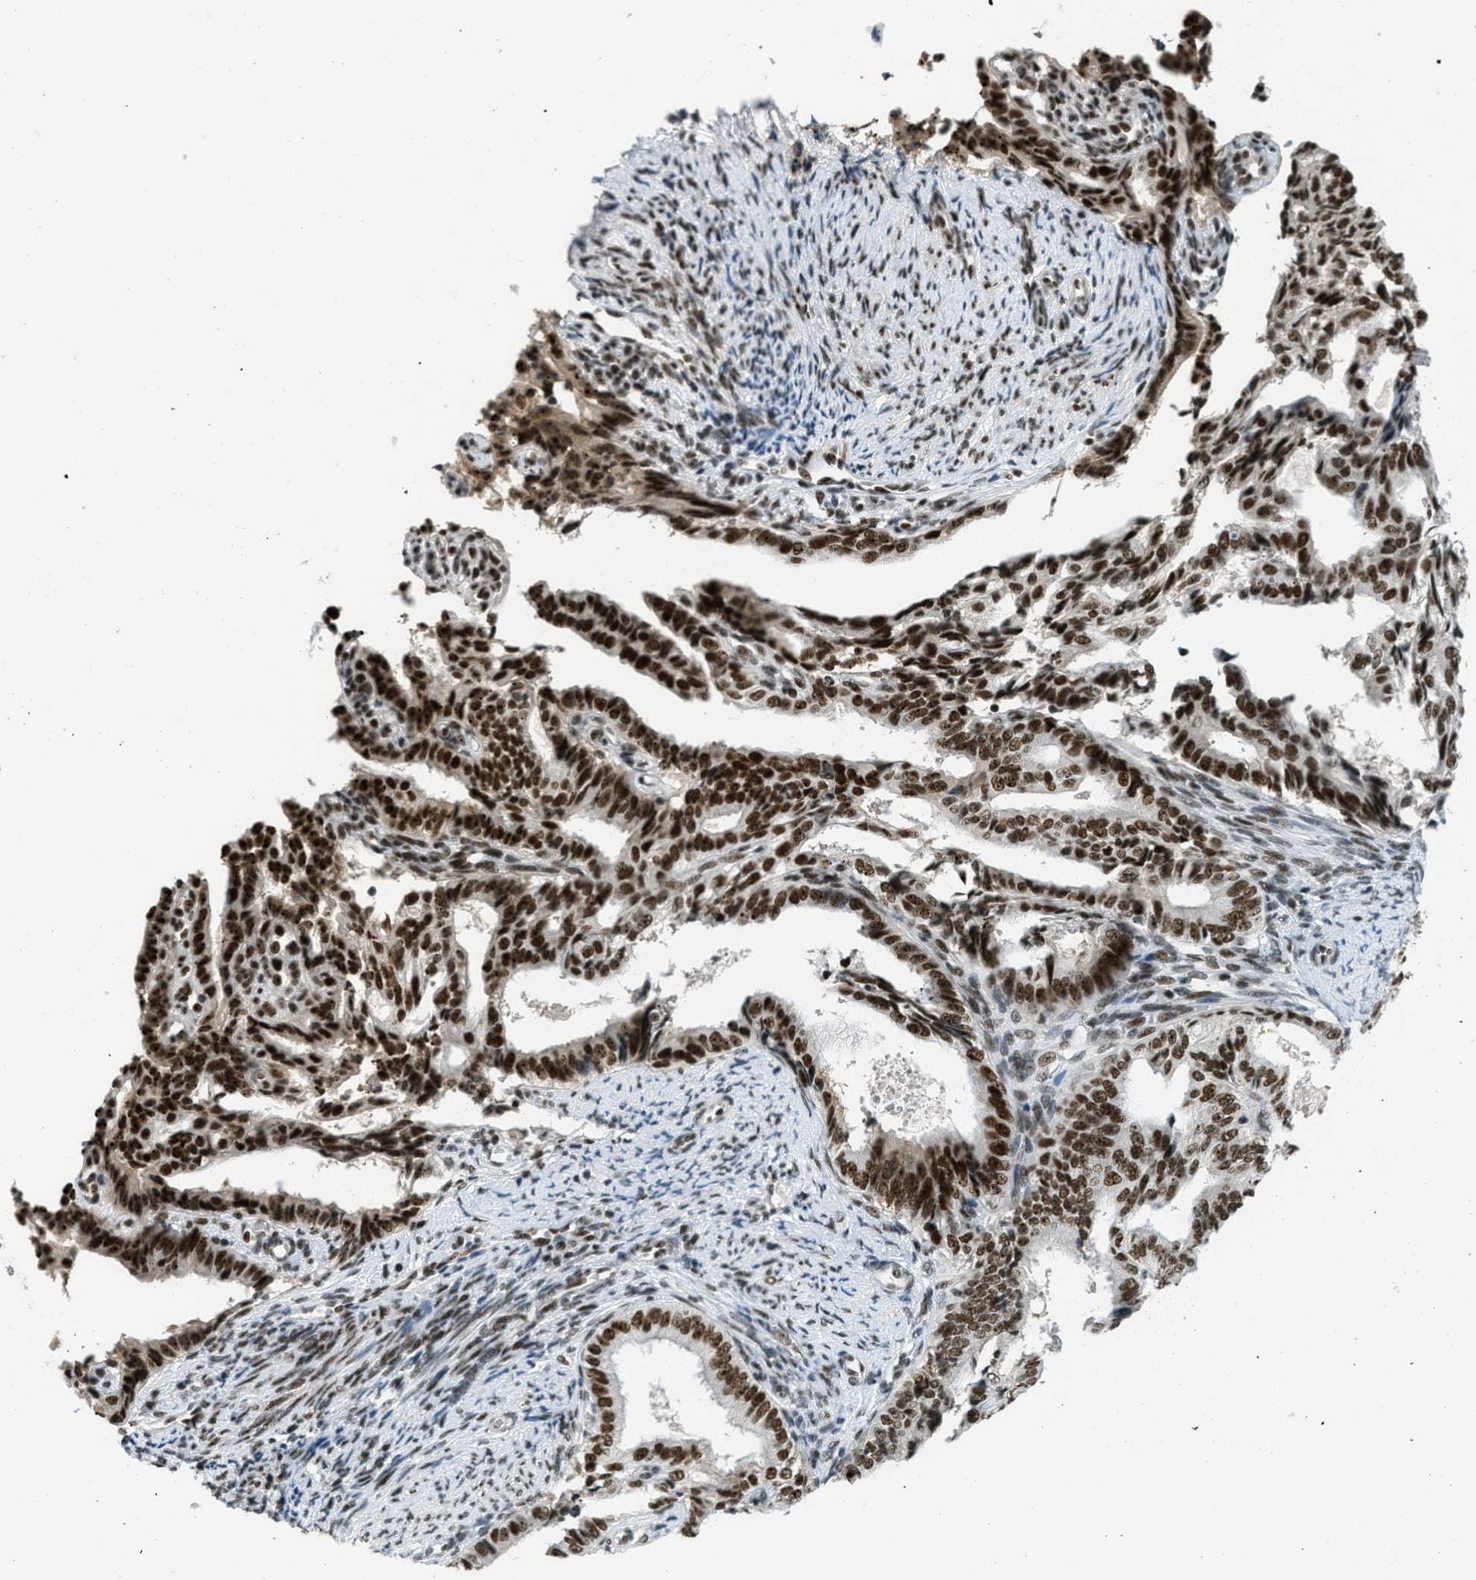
{"staining": {"intensity": "strong", "quantity": ">75%", "location": "nuclear"}, "tissue": "endometrial cancer", "cell_type": "Tumor cells", "image_type": "cancer", "snomed": [{"axis": "morphology", "description": "Adenocarcinoma, NOS"}, {"axis": "topography", "description": "Endometrium"}], "caption": "Immunohistochemical staining of human endometrial cancer (adenocarcinoma) reveals high levels of strong nuclear protein staining in approximately >75% of tumor cells. The protein of interest is stained brown, and the nuclei are stained in blue (DAB IHC with brightfield microscopy, high magnification).", "gene": "URB1", "patient": {"sex": "female", "age": 58}}